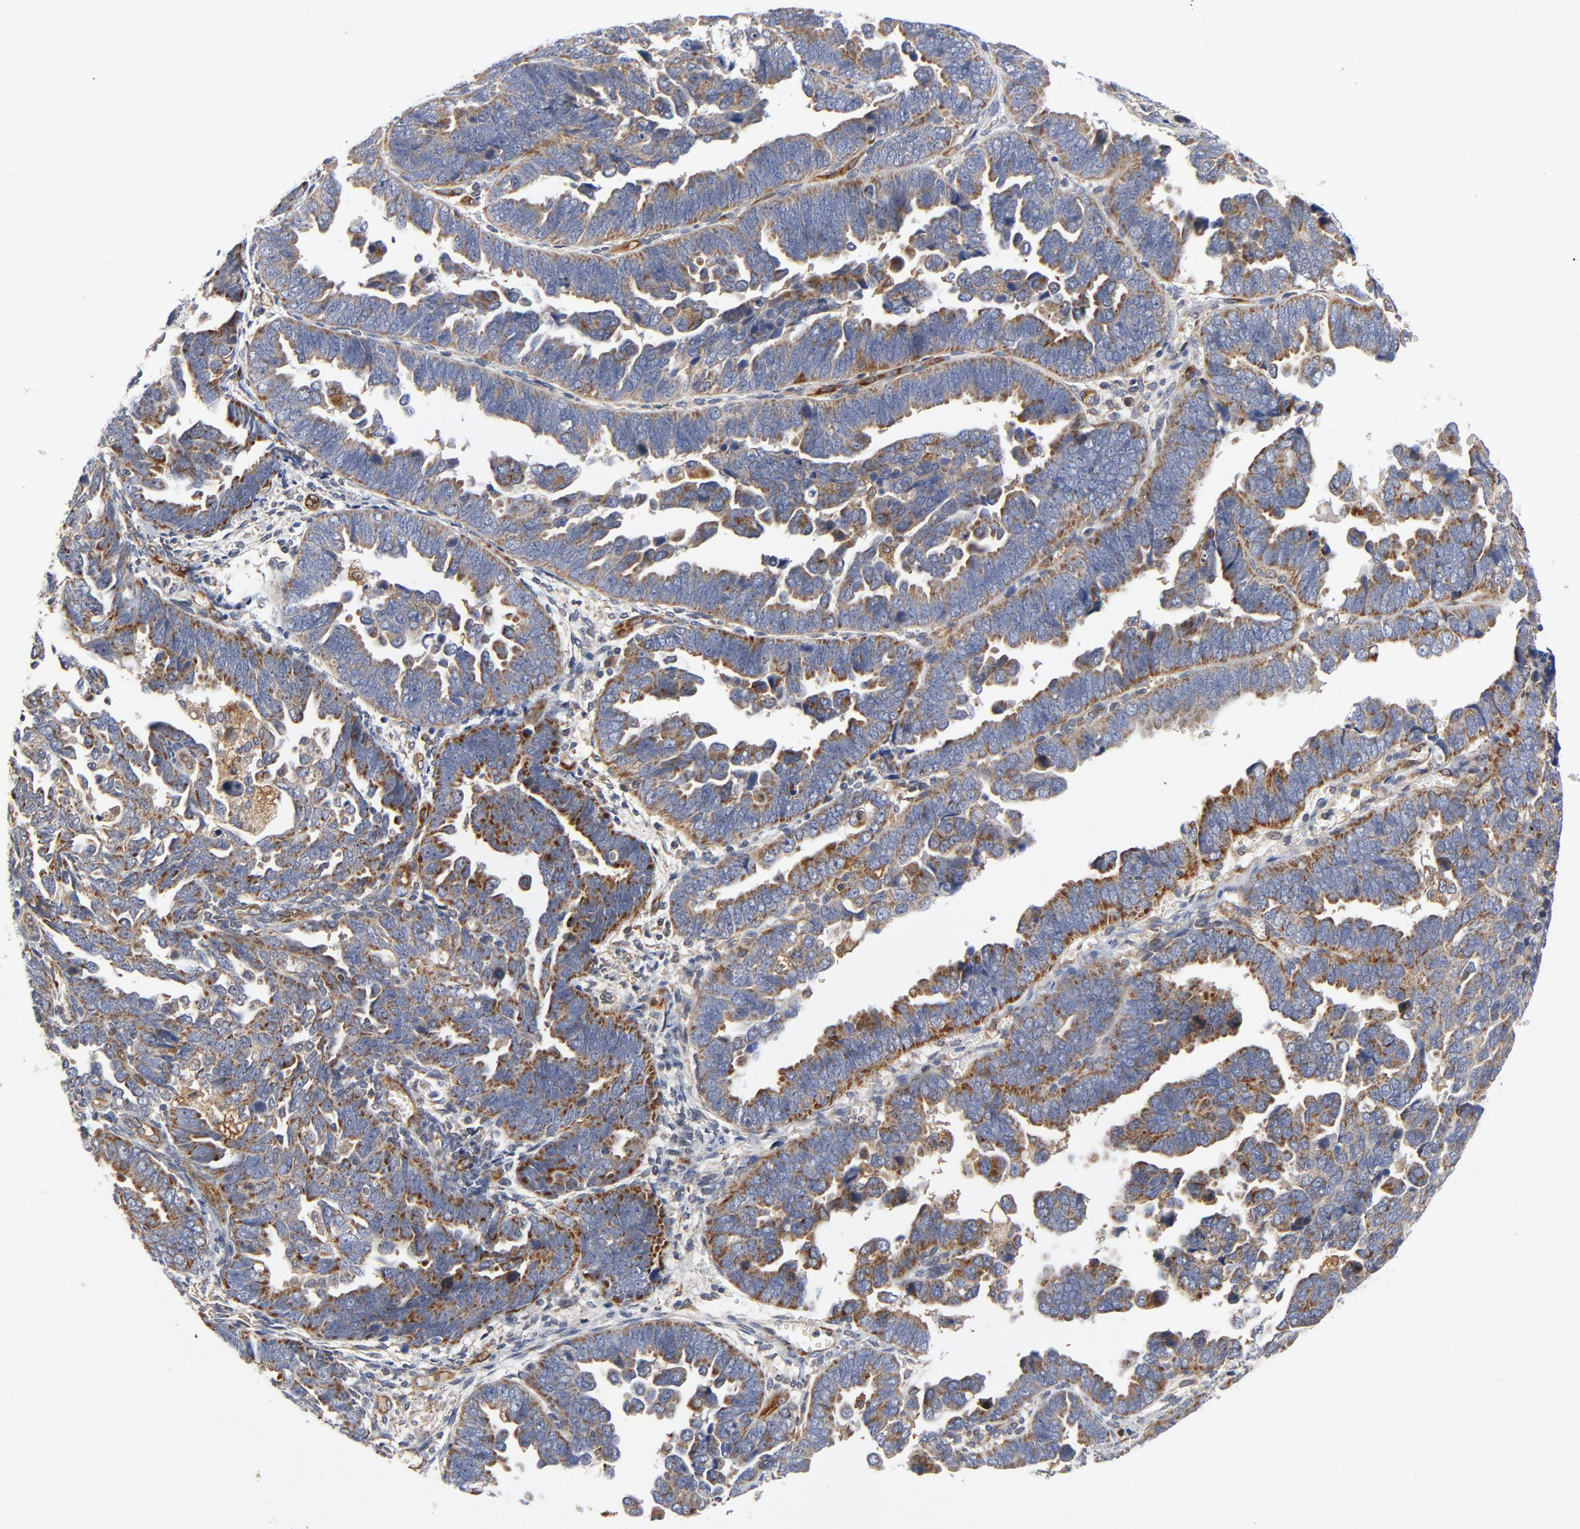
{"staining": {"intensity": "strong", "quantity": ">75%", "location": "cytoplasmic/membranous"}, "tissue": "endometrial cancer", "cell_type": "Tumor cells", "image_type": "cancer", "snomed": [{"axis": "morphology", "description": "Adenocarcinoma, NOS"}, {"axis": "topography", "description": "Endometrium"}], "caption": "Human endometrial cancer stained with a brown dye displays strong cytoplasmic/membranous positive expression in approximately >75% of tumor cells.", "gene": "RAPGEF4", "patient": {"sex": "female", "age": 75}}